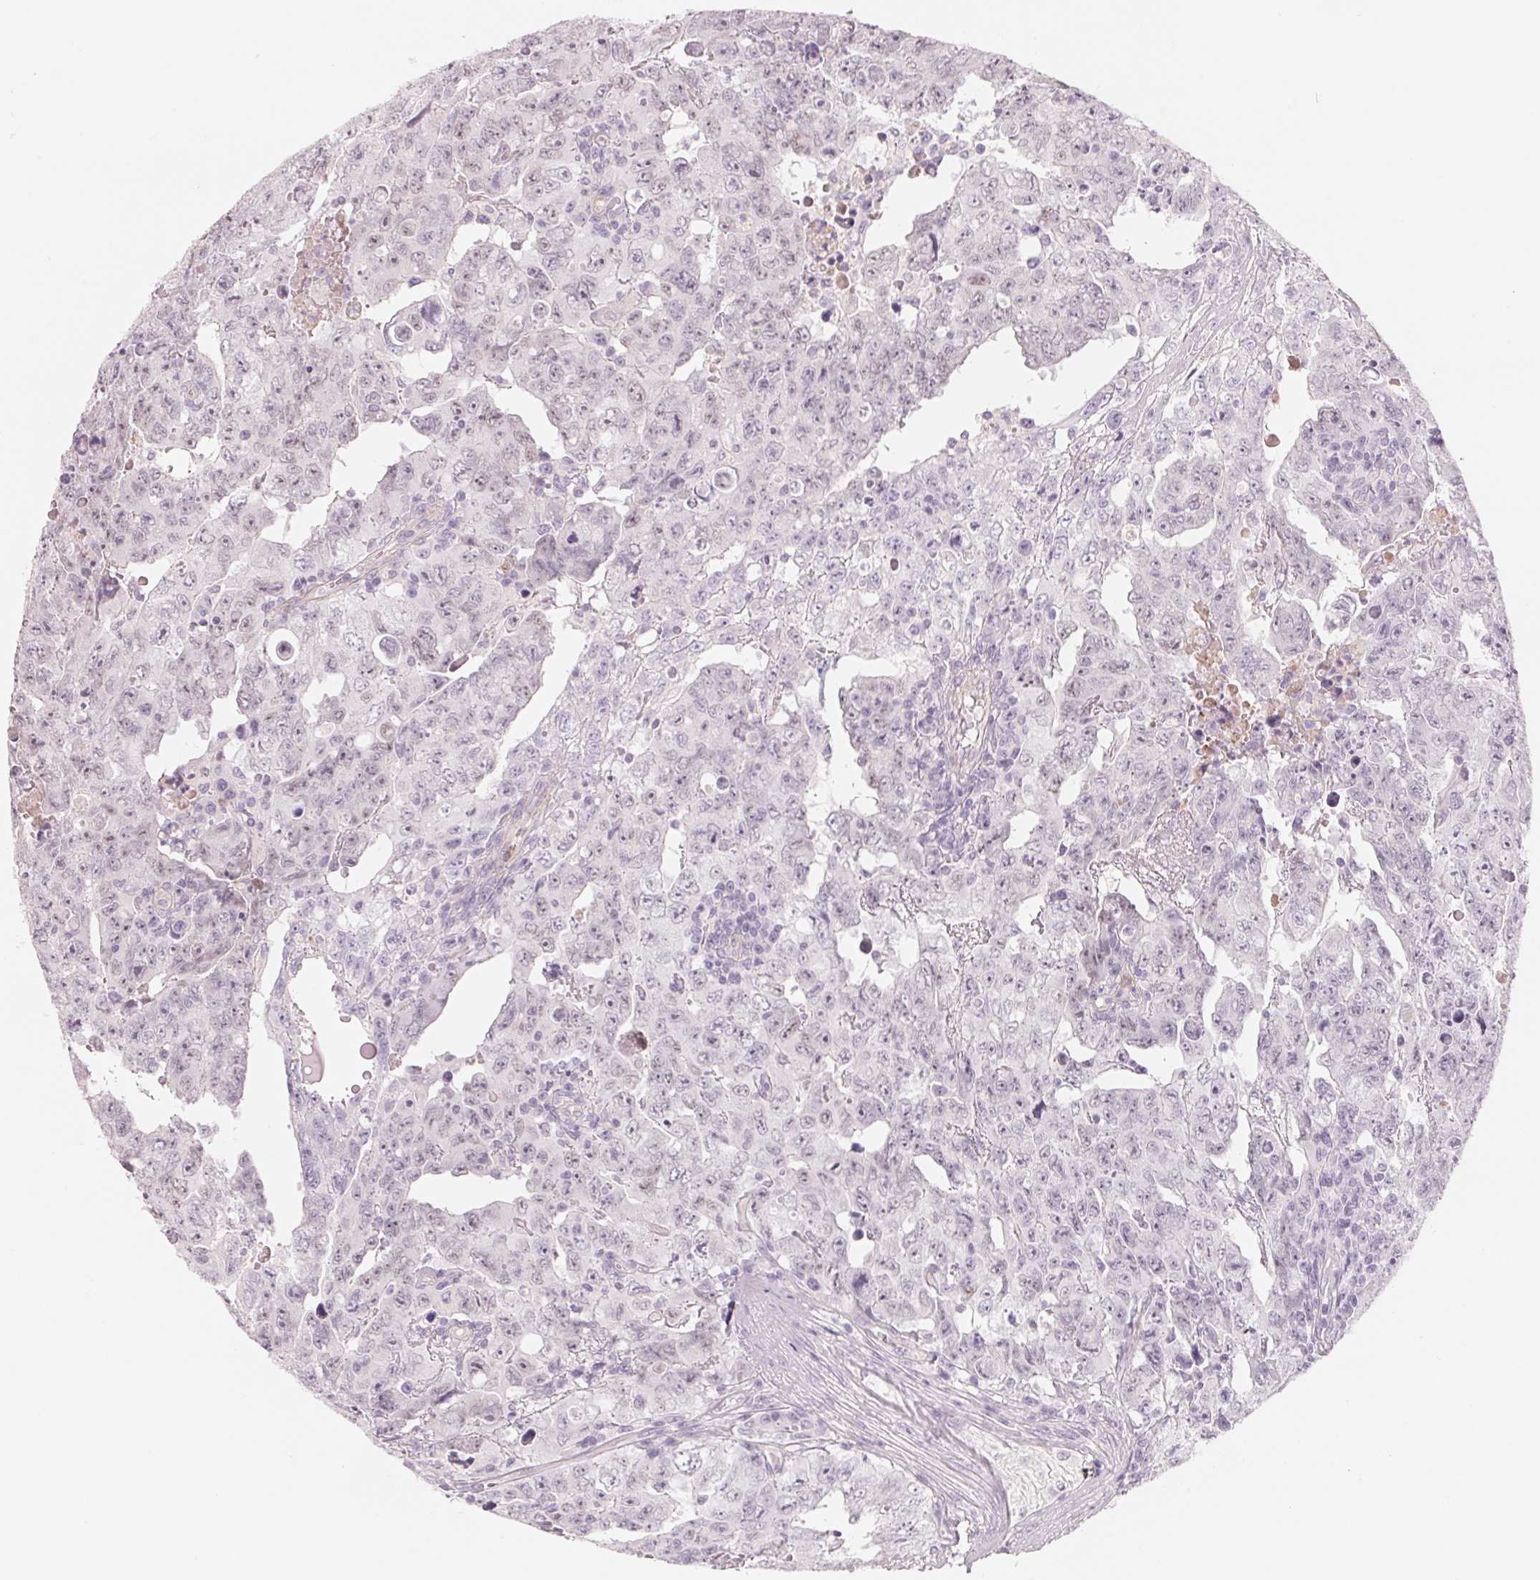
{"staining": {"intensity": "negative", "quantity": "none", "location": "none"}, "tissue": "testis cancer", "cell_type": "Tumor cells", "image_type": "cancer", "snomed": [{"axis": "morphology", "description": "Carcinoma, Embryonal, NOS"}, {"axis": "topography", "description": "Testis"}], "caption": "A high-resolution histopathology image shows immunohistochemistry staining of testis embryonal carcinoma, which demonstrates no significant staining in tumor cells.", "gene": "CFHR2", "patient": {"sex": "male", "age": 24}}